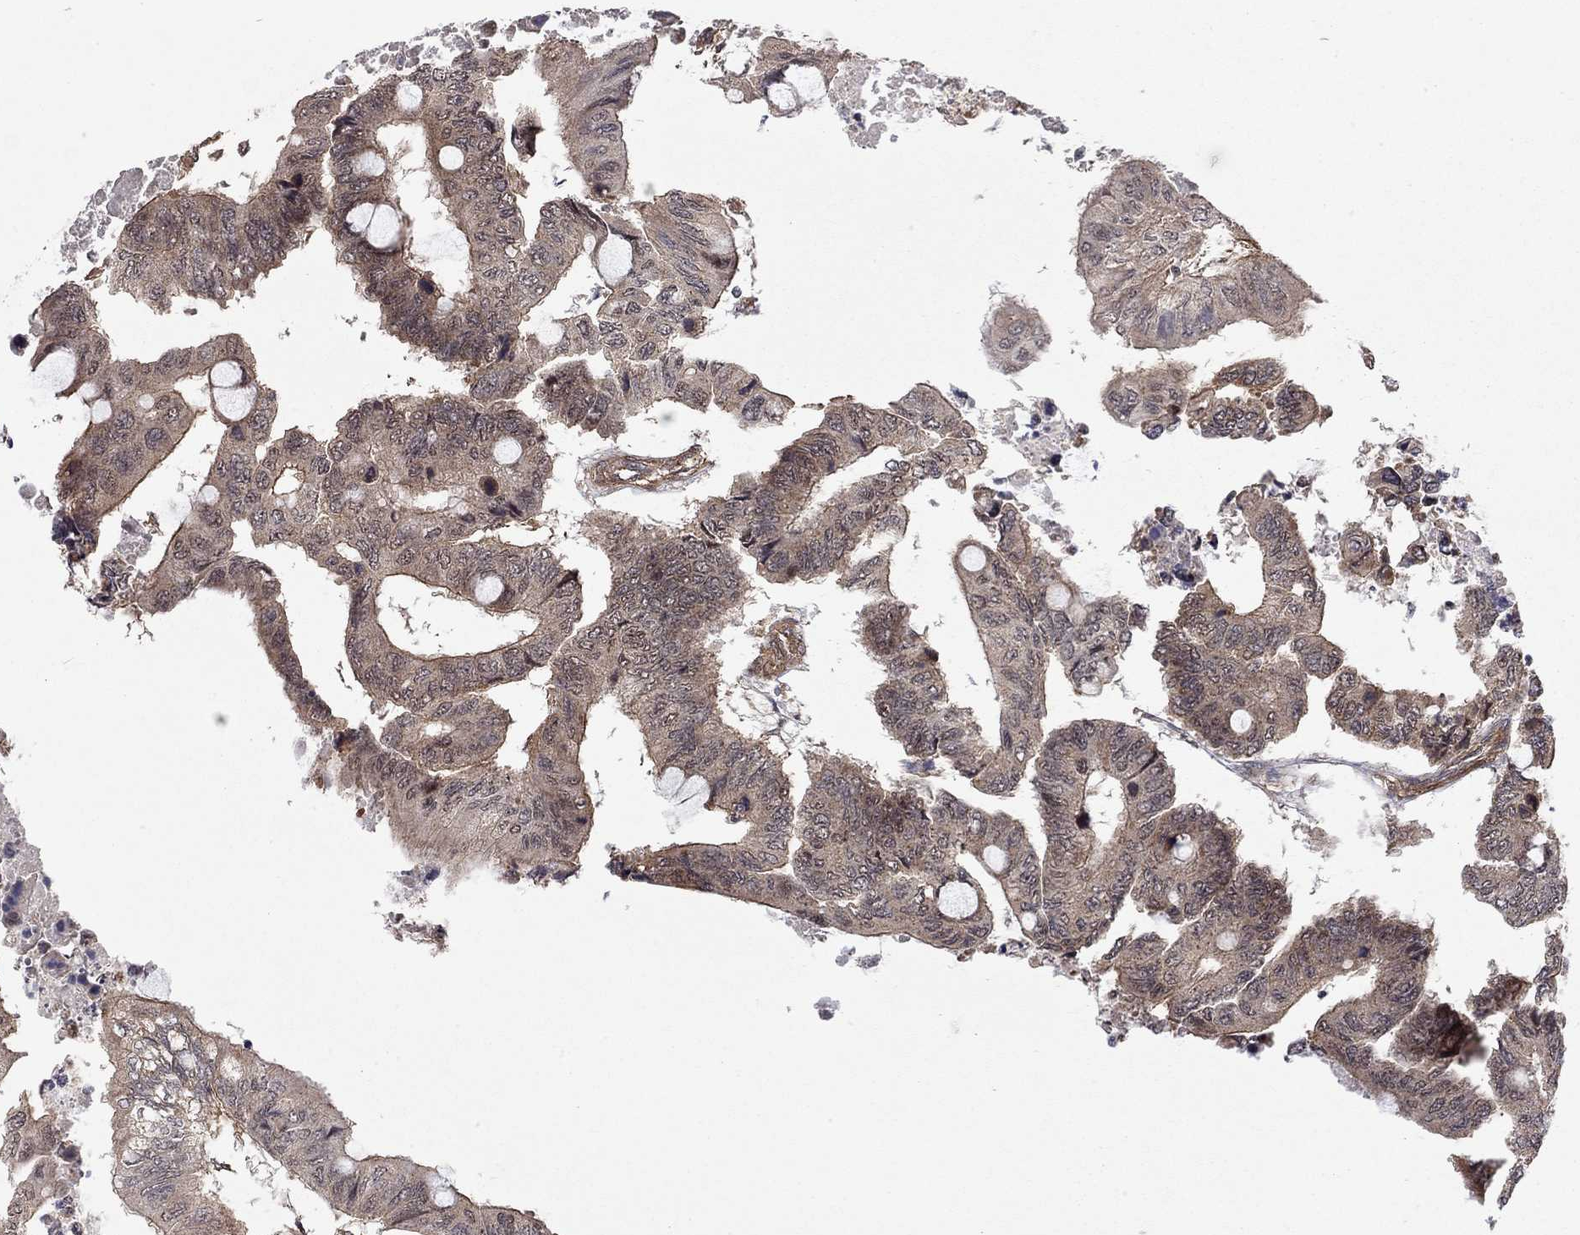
{"staining": {"intensity": "negative", "quantity": "none", "location": "none"}, "tissue": "colorectal cancer", "cell_type": "Tumor cells", "image_type": "cancer", "snomed": [{"axis": "morphology", "description": "Normal tissue, NOS"}, {"axis": "morphology", "description": "Adenocarcinoma, NOS"}, {"axis": "topography", "description": "Rectum"}, {"axis": "topography", "description": "Peripheral nerve tissue"}], "caption": "The histopathology image demonstrates no staining of tumor cells in colorectal adenocarcinoma.", "gene": "TDP1", "patient": {"sex": "male", "age": 92}}